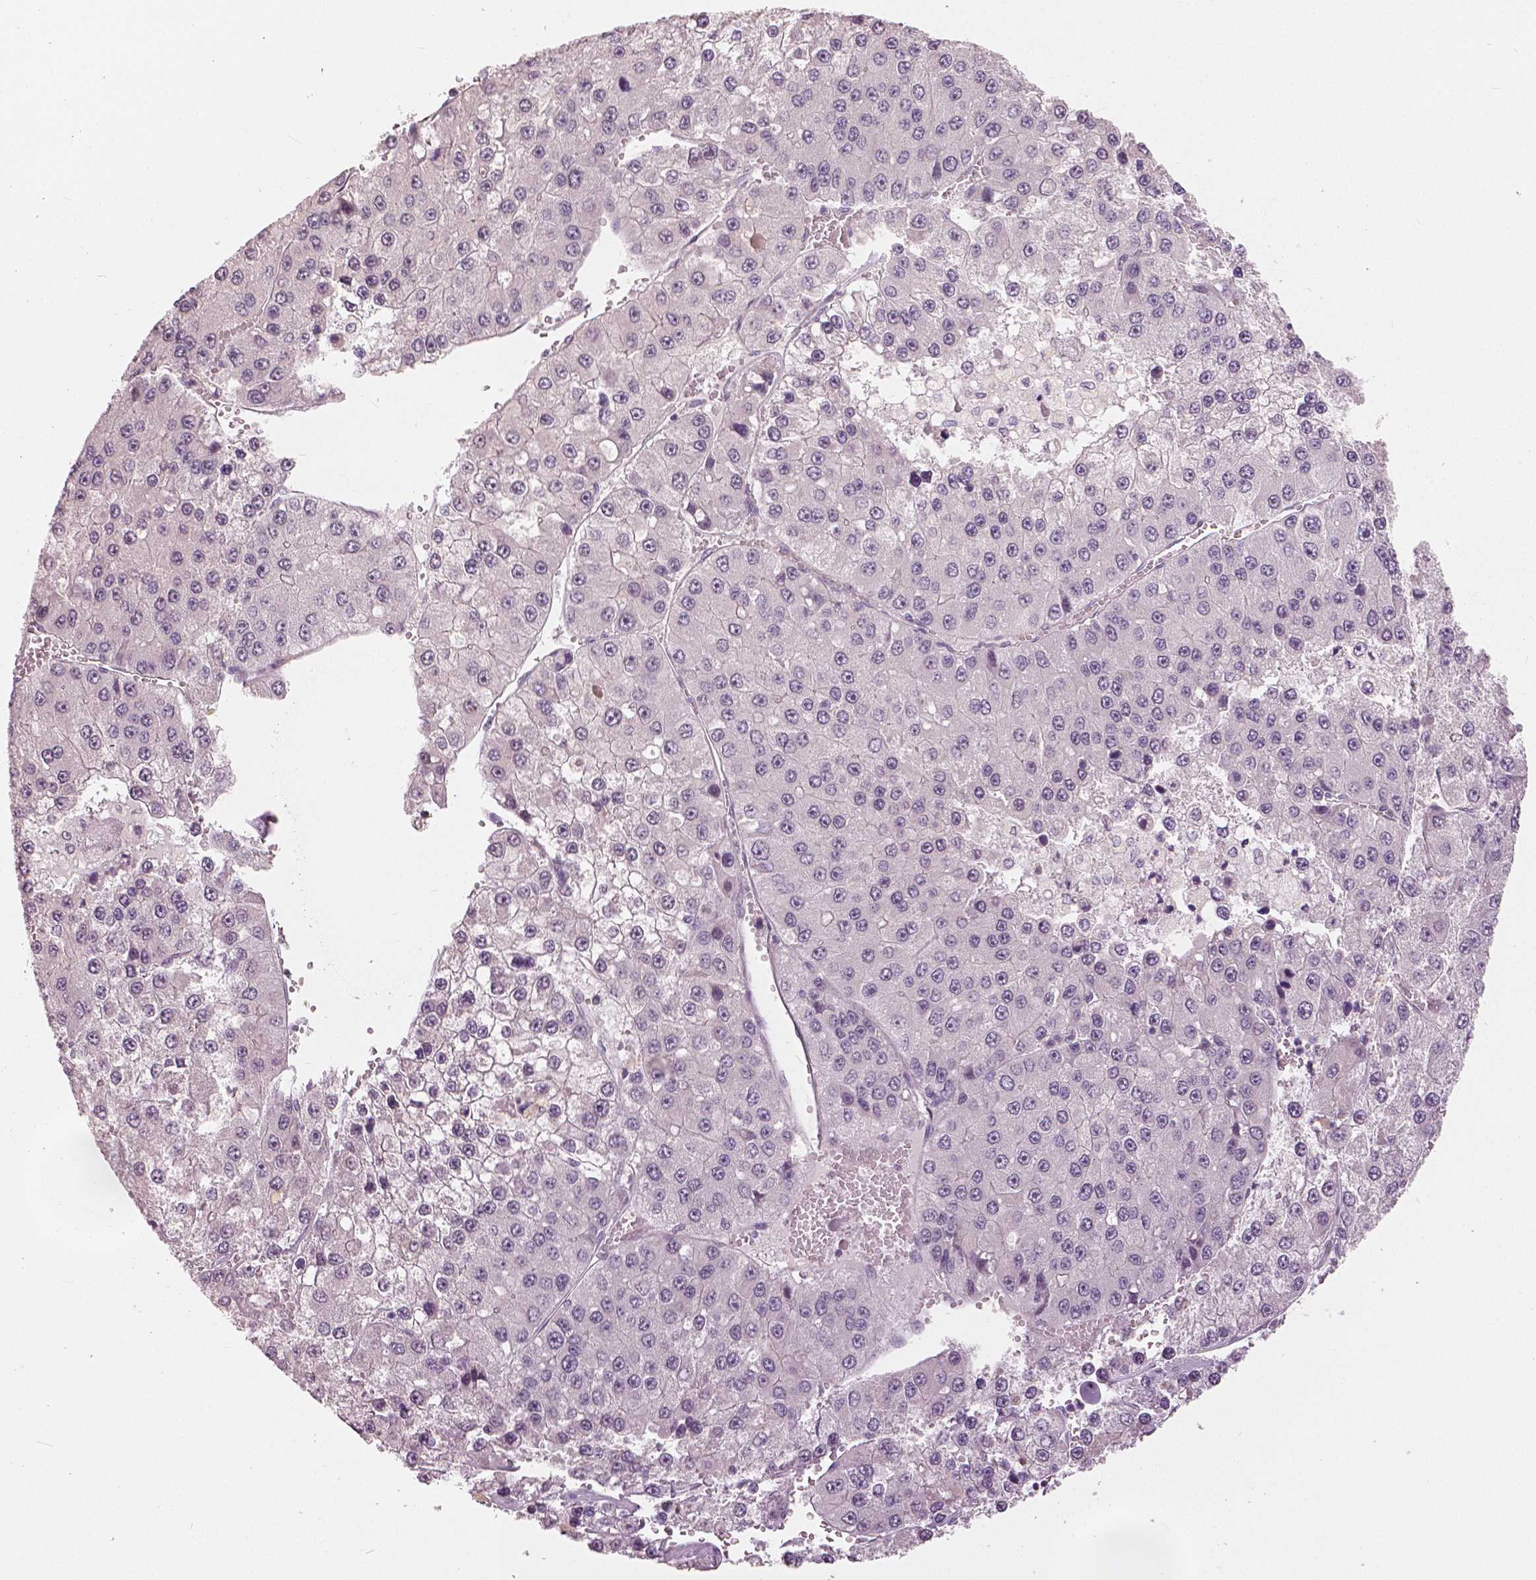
{"staining": {"intensity": "negative", "quantity": "none", "location": "none"}, "tissue": "liver cancer", "cell_type": "Tumor cells", "image_type": "cancer", "snomed": [{"axis": "morphology", "description": "Carcinoma, Hepatocellular, NOS"}, {"axis": "topography", "description": "Liver"}], "caption": "Immunohistochemical staining of liver cancer displays no significant expression in tumor cells.", "gene": "NANOG", "patient": {"sex": "female", "age": 73}}